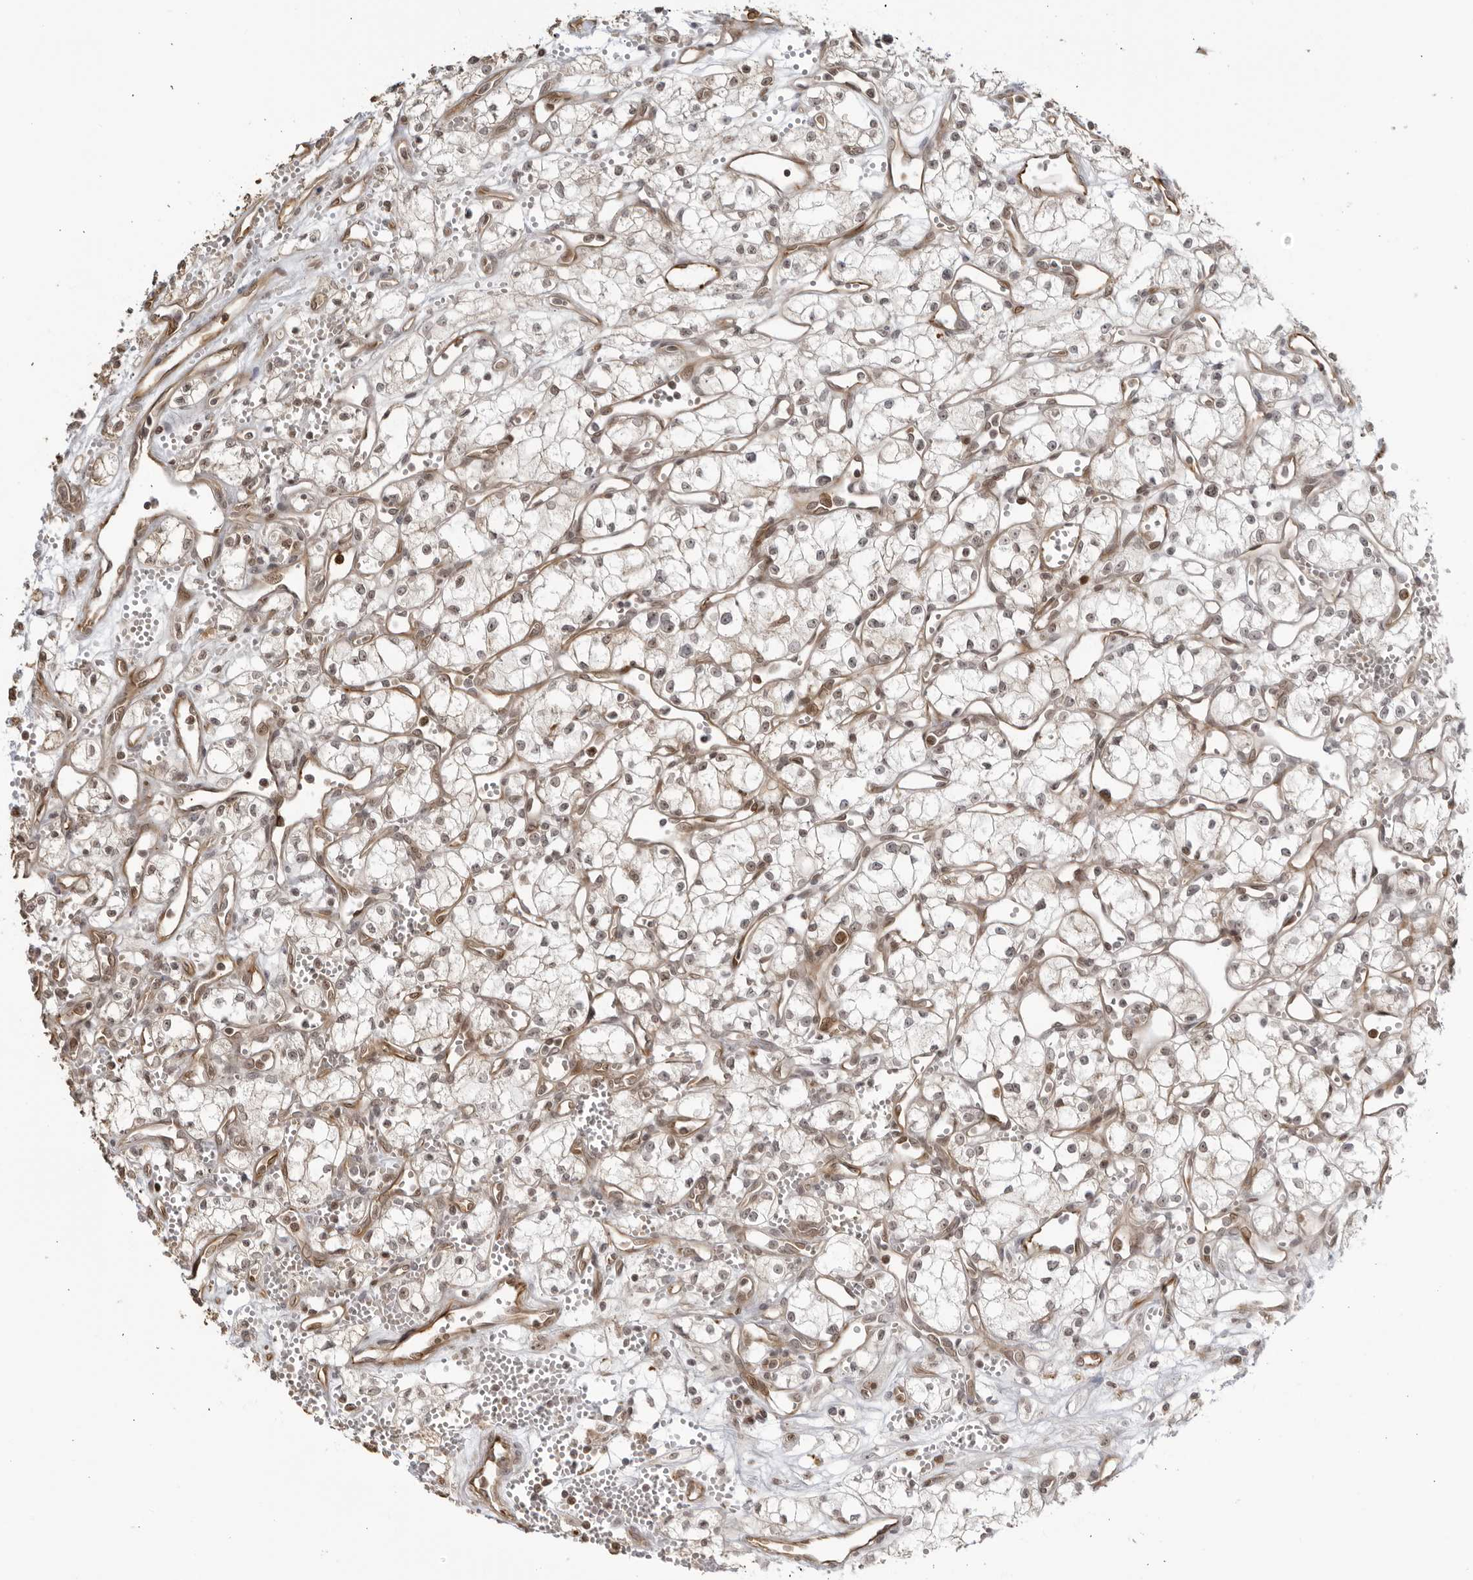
{"staining": {"intensity": "weak", "quantity": ">75%", "location": "nuclear"}, "tissue": "renal cancer", "cell_type": "Tumor cells", "image_type": "cancer", "snomed": [{"axis": "morphology", "description": "Adenocarcinoma, NOS"}, {"axis": "topography", "description": "Kidney"}], "caption": "Protein staining demonstrates weak nuclear staining in approximately >75% of tumor cells in renal cancer (adenocarcinoma).", "gene": "TCF21", "patient": {"sex": "male", "age": 59}}